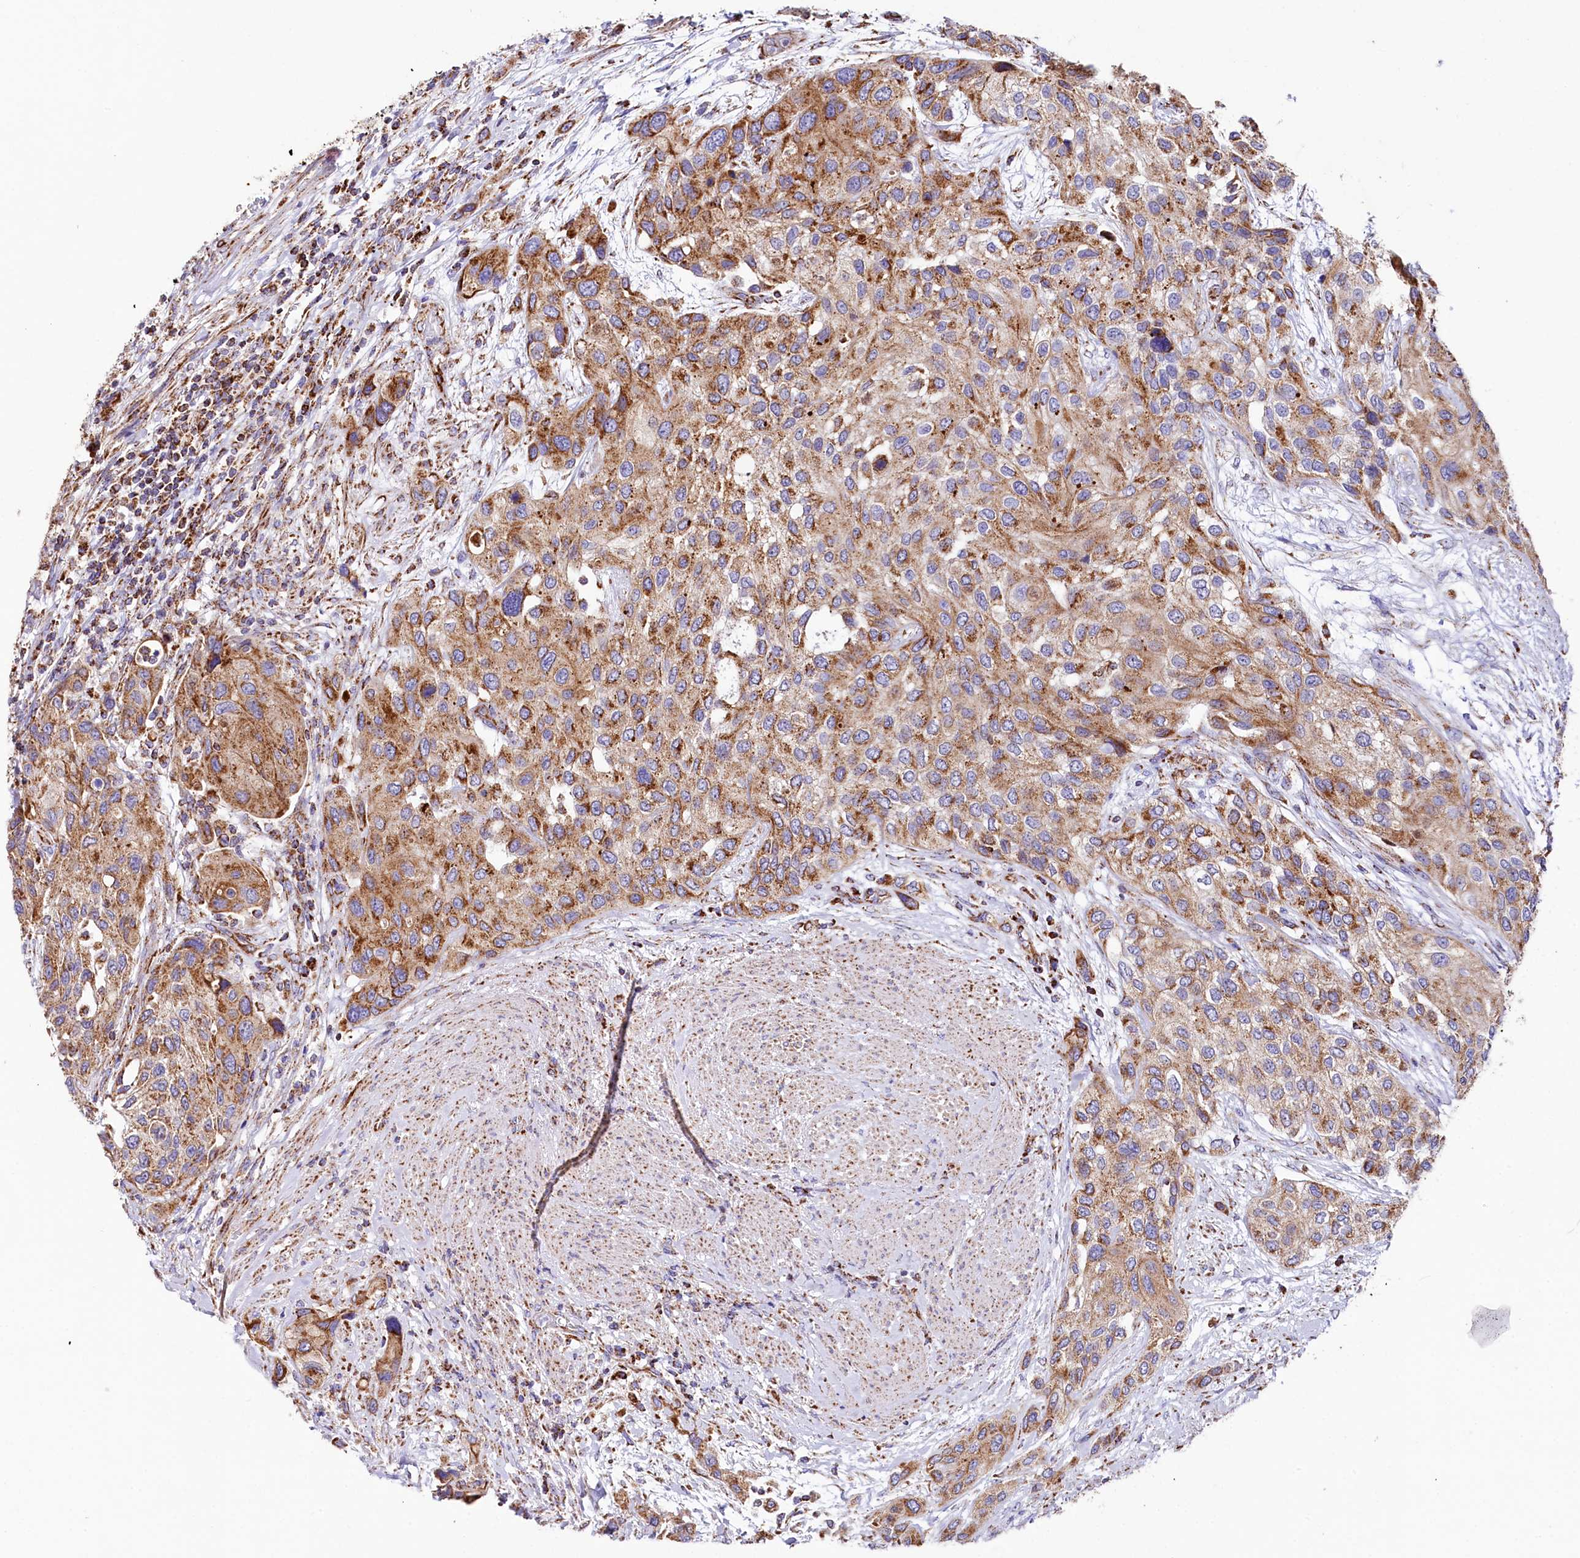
{"staining": {"intensity": "moderate", "quantity": ">75%", "location": "cytoplasmic/membranous"}, "tissue": "urothelial cancer", "cell_type": "Tumor cells", "image_type": "cancer", "snomed": [{"axis": "morphology", "description": "Normal tissue, NOS"}, {"axis": "morphology", "description": "Urothelial carcinoma, High grade"}, {"axis": "topography", "description": "Vascular tissue"}, {"axis": "topography", "description": "Urinary bladder"}], "caption": "A photomicrograph of human high-grade urothelial carcinoma stained for a protein exhibits moderate cytoplasmic/membranous brown staining in tumor cells.", "gene": "APLP2", "patient": {"sex": "female", "age": 56}}